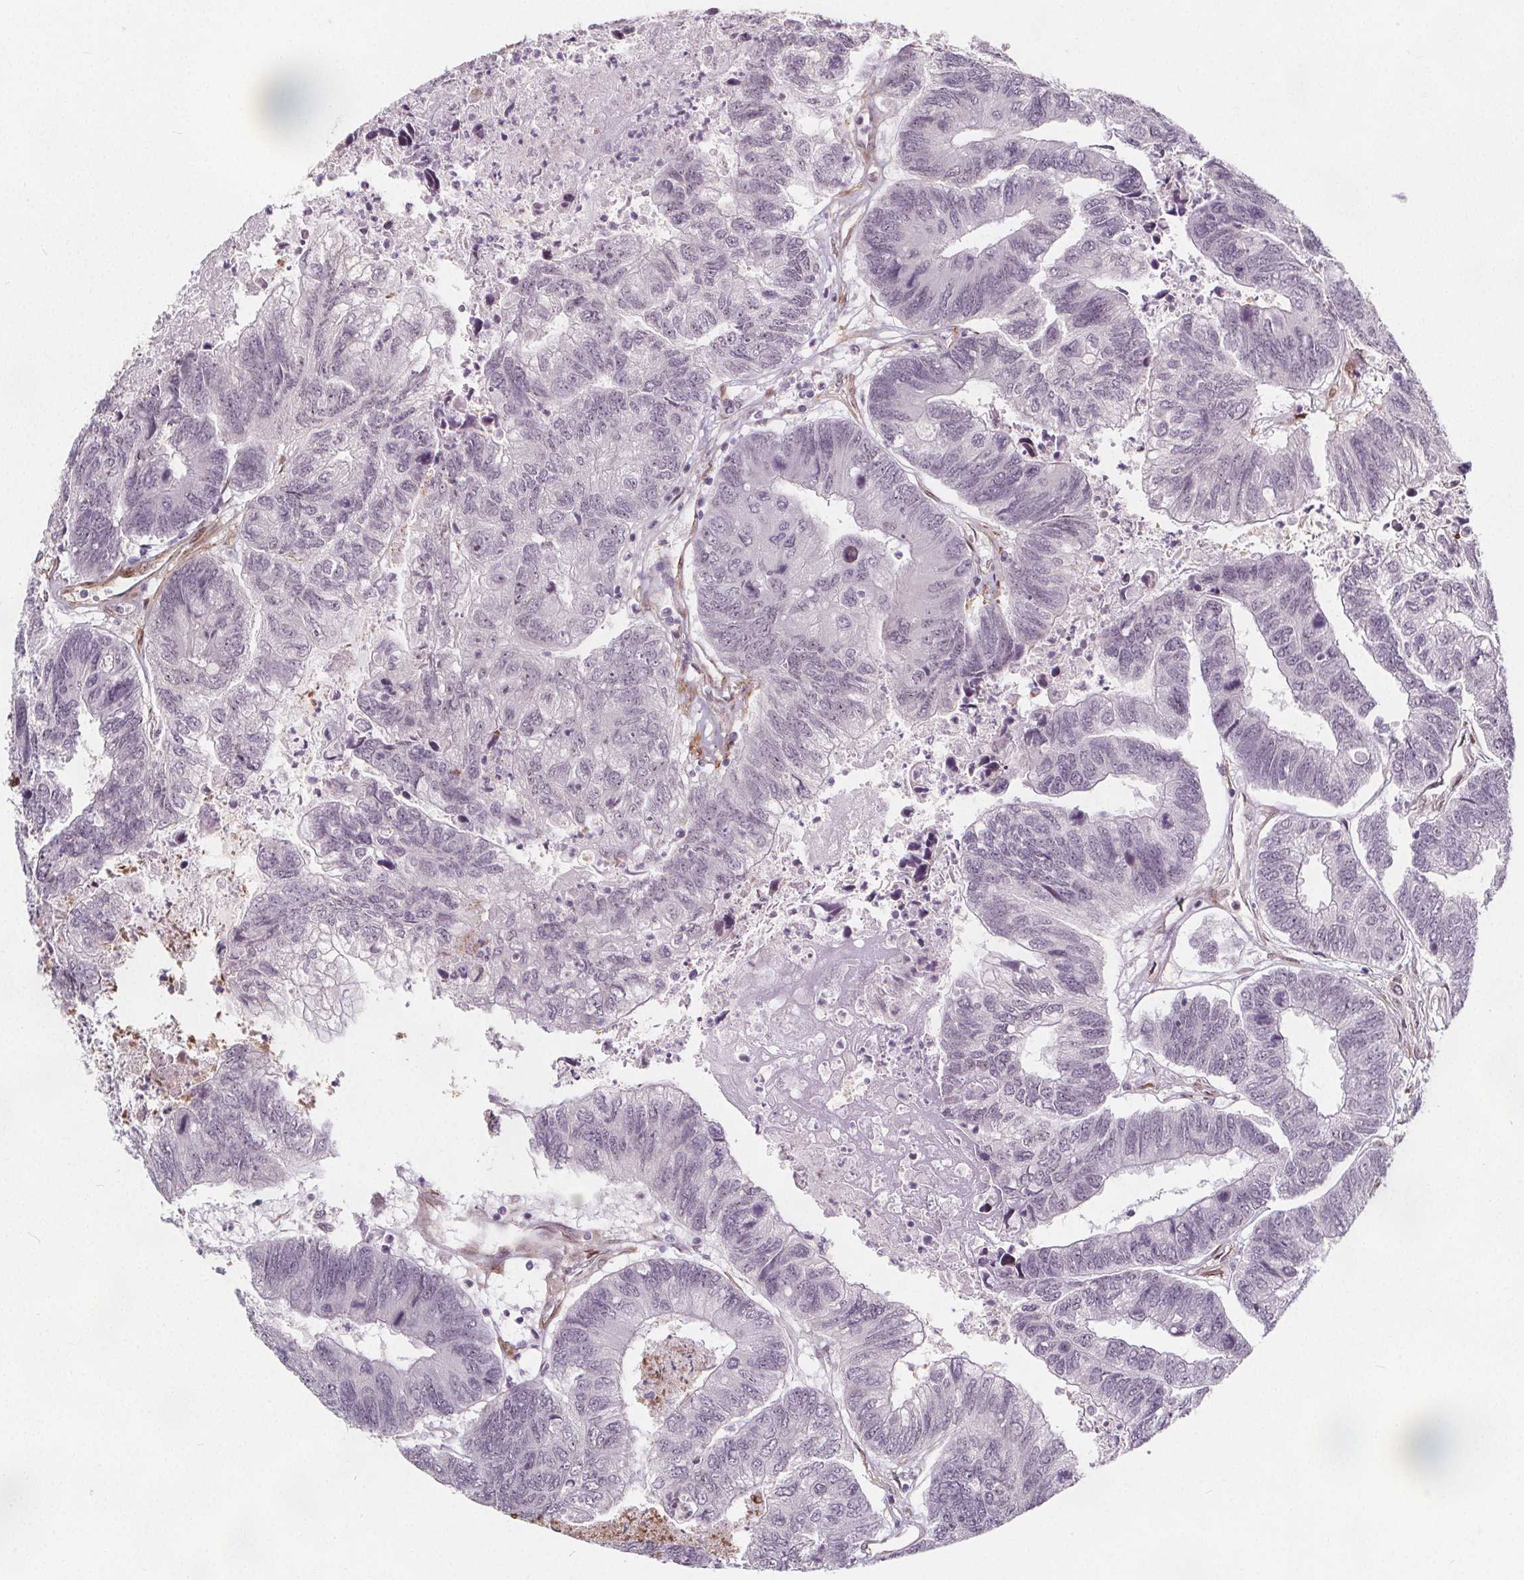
{"staining": {"intensity": "negative", "quantity": "none", "location": "none"}, "tissue": "colorectal cancer", "cell_type": "Tumor cells", "image_type": "cancer", "snomed": [{"axis": "morphology", "description": "Adenocarcinoma, NOS"}, {"axis": "topography", "description": "Colon"}], "caption": "DAB (3,3'-diaminobenzidine) immunohistochemical staining of colorectal adenocarcinoma reveals no significant staining in tumor cells.", "gene": "HAS1", "patient": {"sex": "female", "age": 67}}